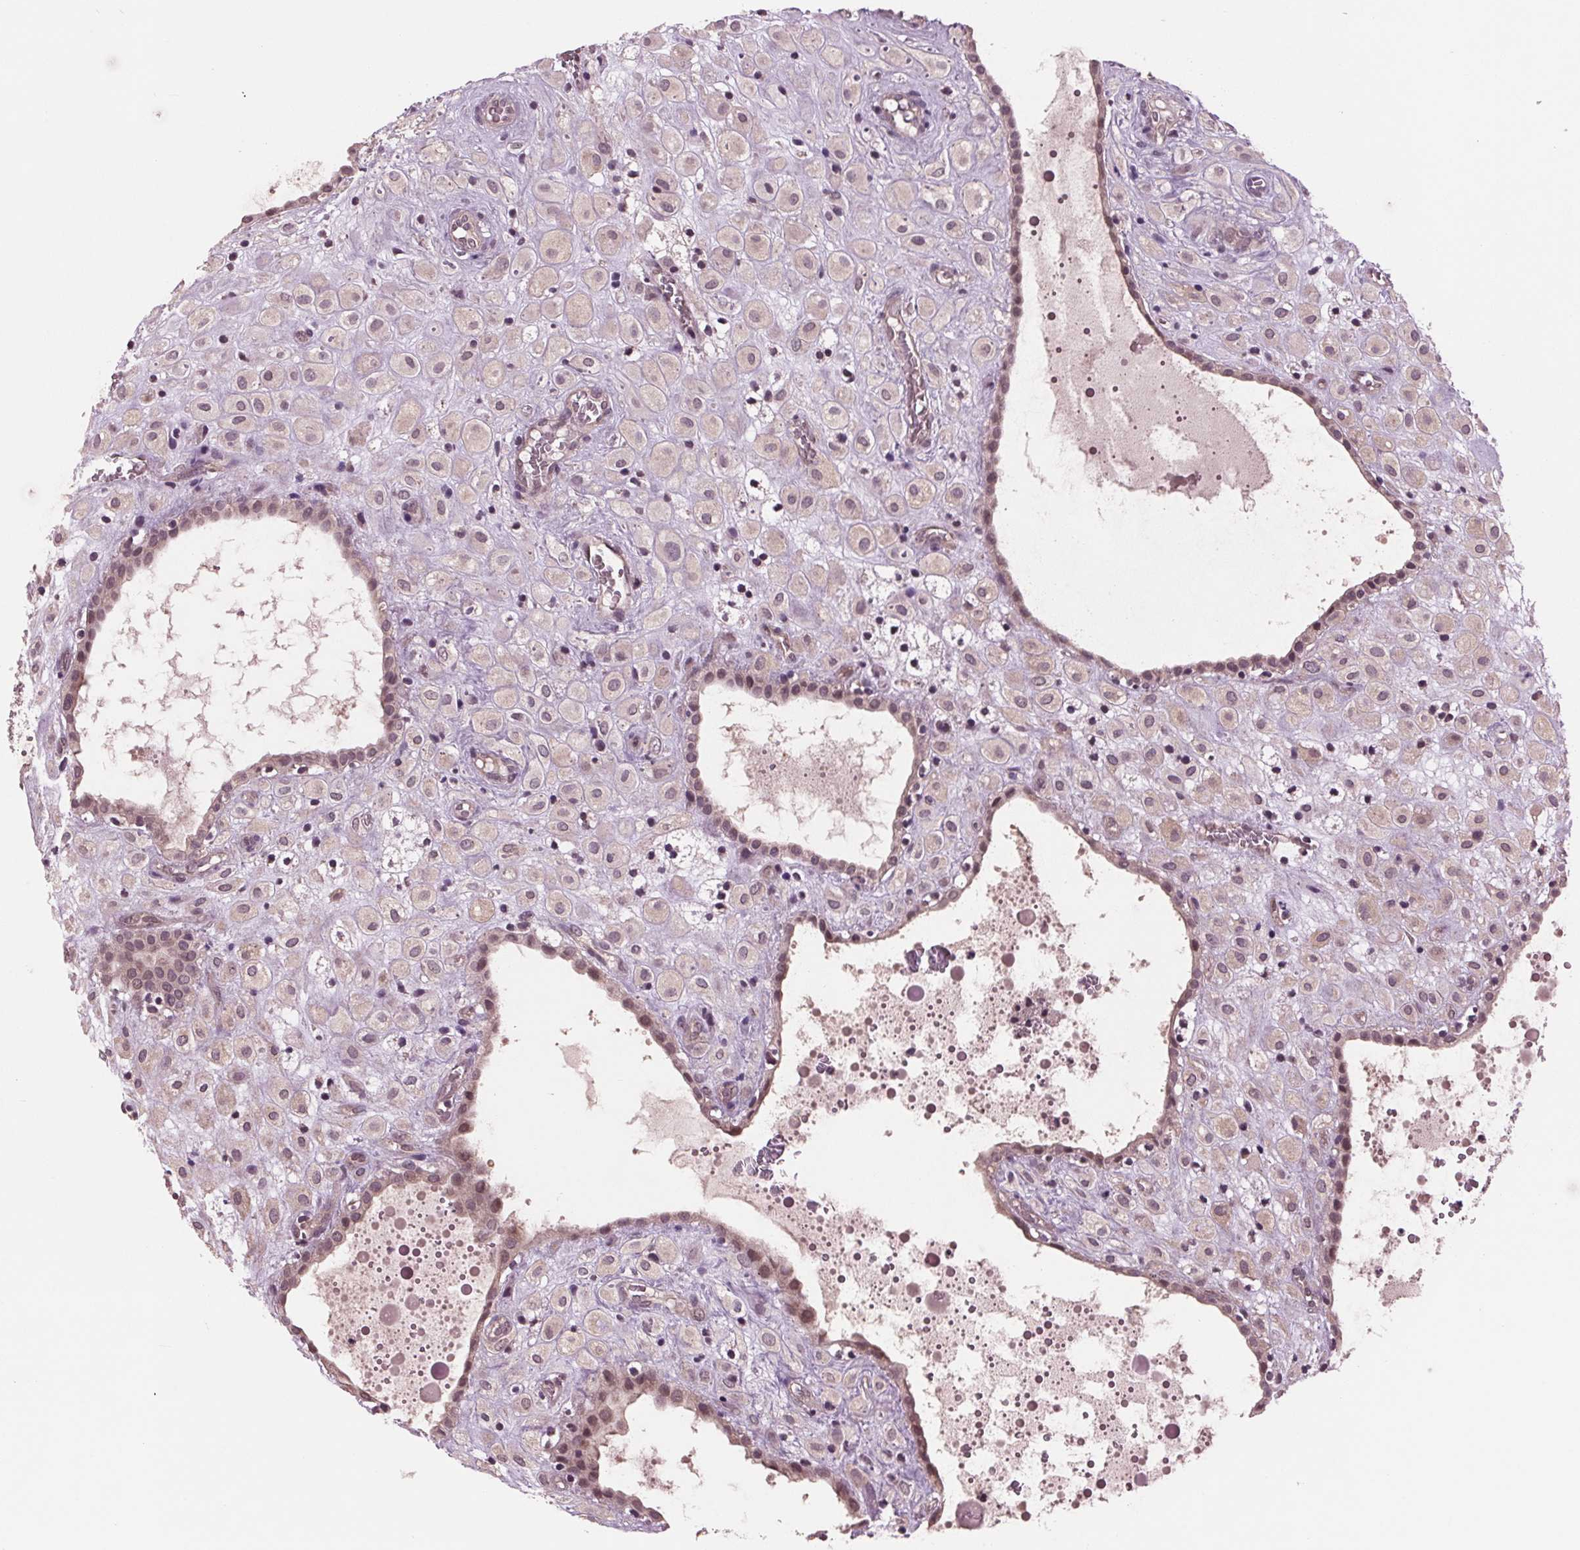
{"staining": {"intensity": "weak", "quantity": "<25%", "location": "nuclear"}, "tissue": "placenta", "cell_type": "Decidual cells", "image_type": "normal", "snomed": [{"axis": "morphology", "description": "Normal tissue, NOS"}, {"axis": "topography", "description": "Placenta"}], "caption": "Normal placenta was stained to show a protein in brown. There is no significant positivity in decidual cells.", "gene": "MAPK8", "patient": {"sex": "female", "age": 24}}